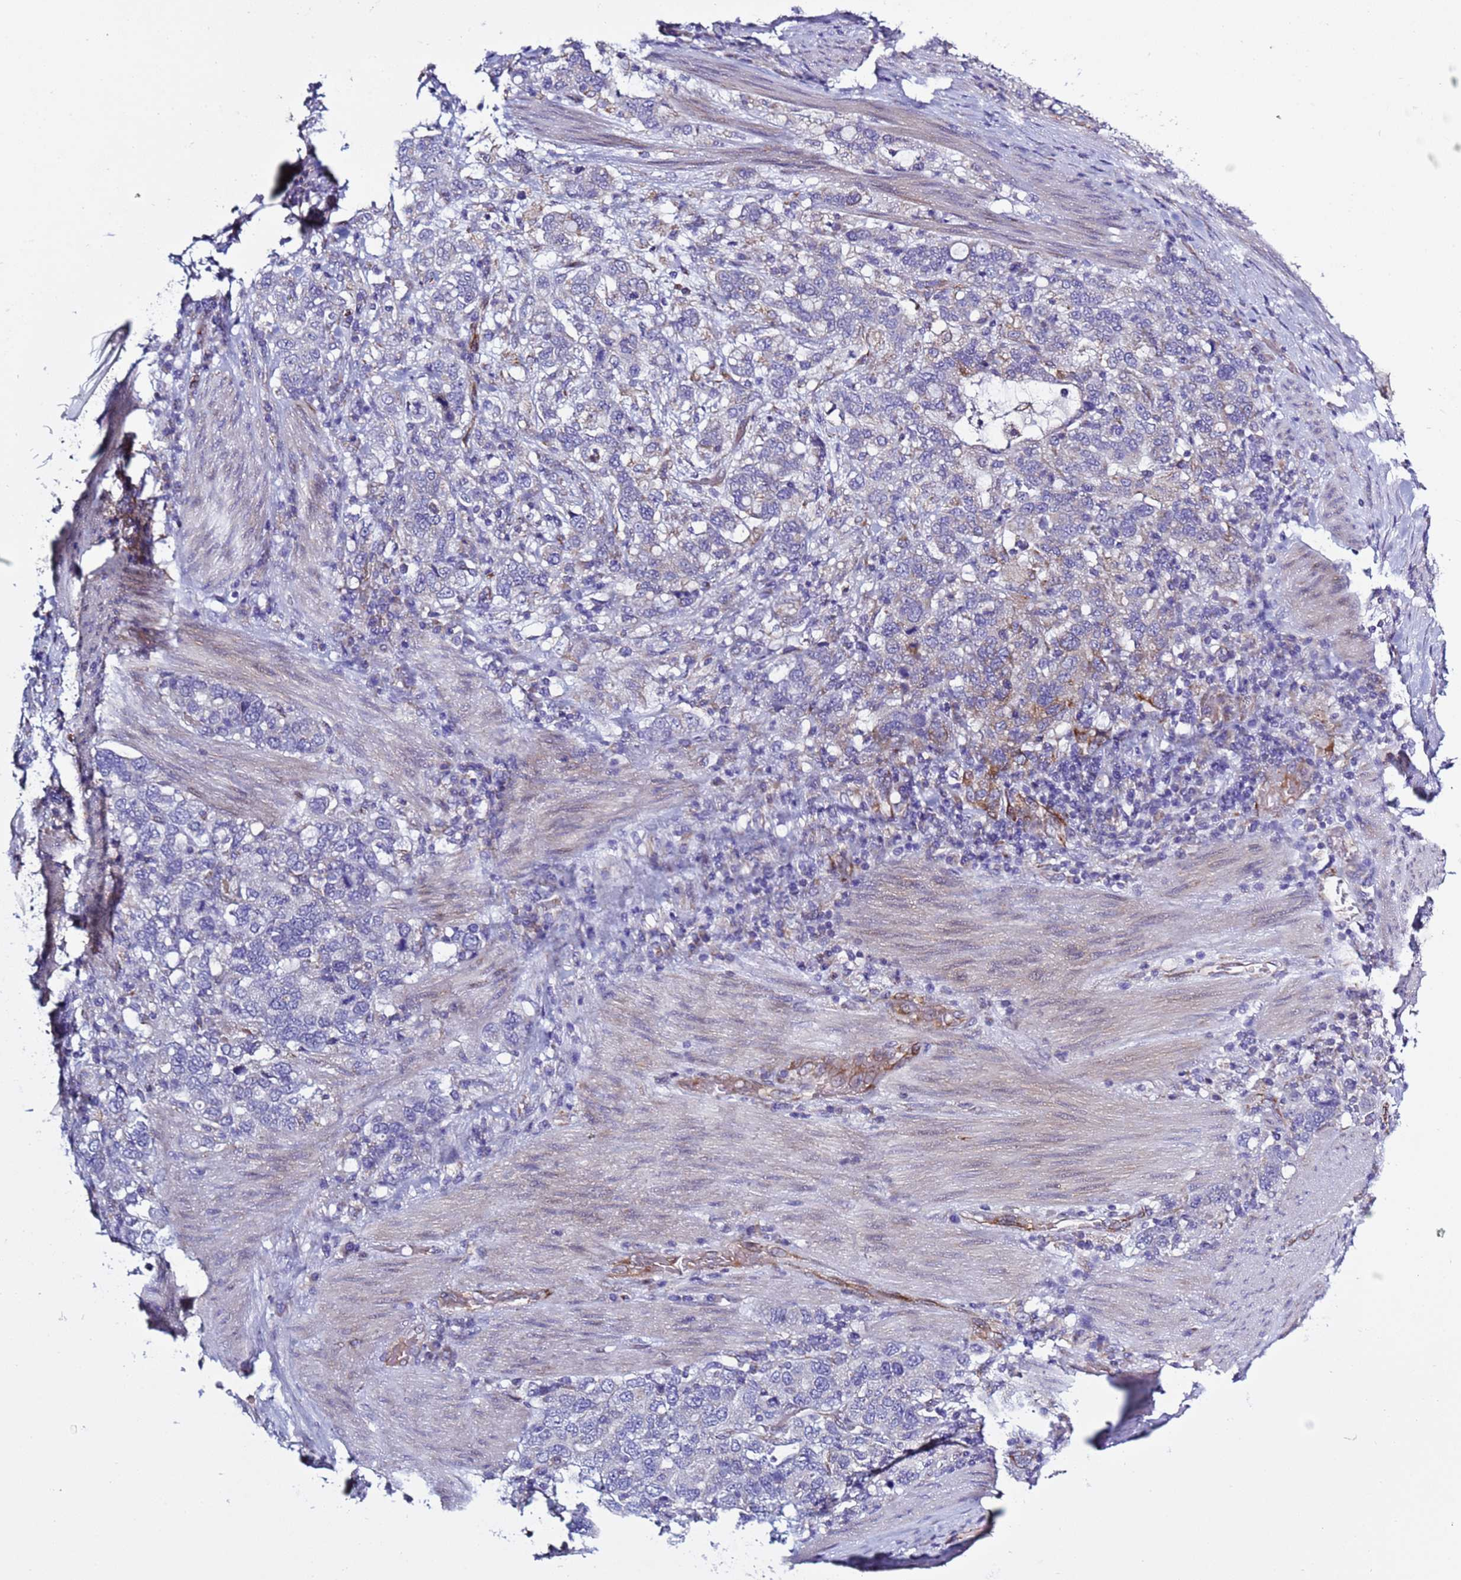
{"staining": {"intensity": "moderate", "quantity": "<25%", "location": "cytoplasmic/membranous"}, "tissue": "stomach cancer", "cell_type": "Tumor cells", "image_type": "cancer", "snomed": [{"axis": "morphology", "description": "Adenocarcinoma, NOS"}, {"axis": "topography", "description": "Stomach, upper"}, {"axis": "topography", "description": "Stomach"}], "caption": "This photomicrograph reveals adenocarcinoma (stomach) stained with IHC to label a protein in brown. The cytoplasmic/membranous of tumor cells show moderate positivity for the protein. Nuclei are counter-stained blue.", "gene": "ABHD17B", "patient": {"sex": "male", "age": 62}}